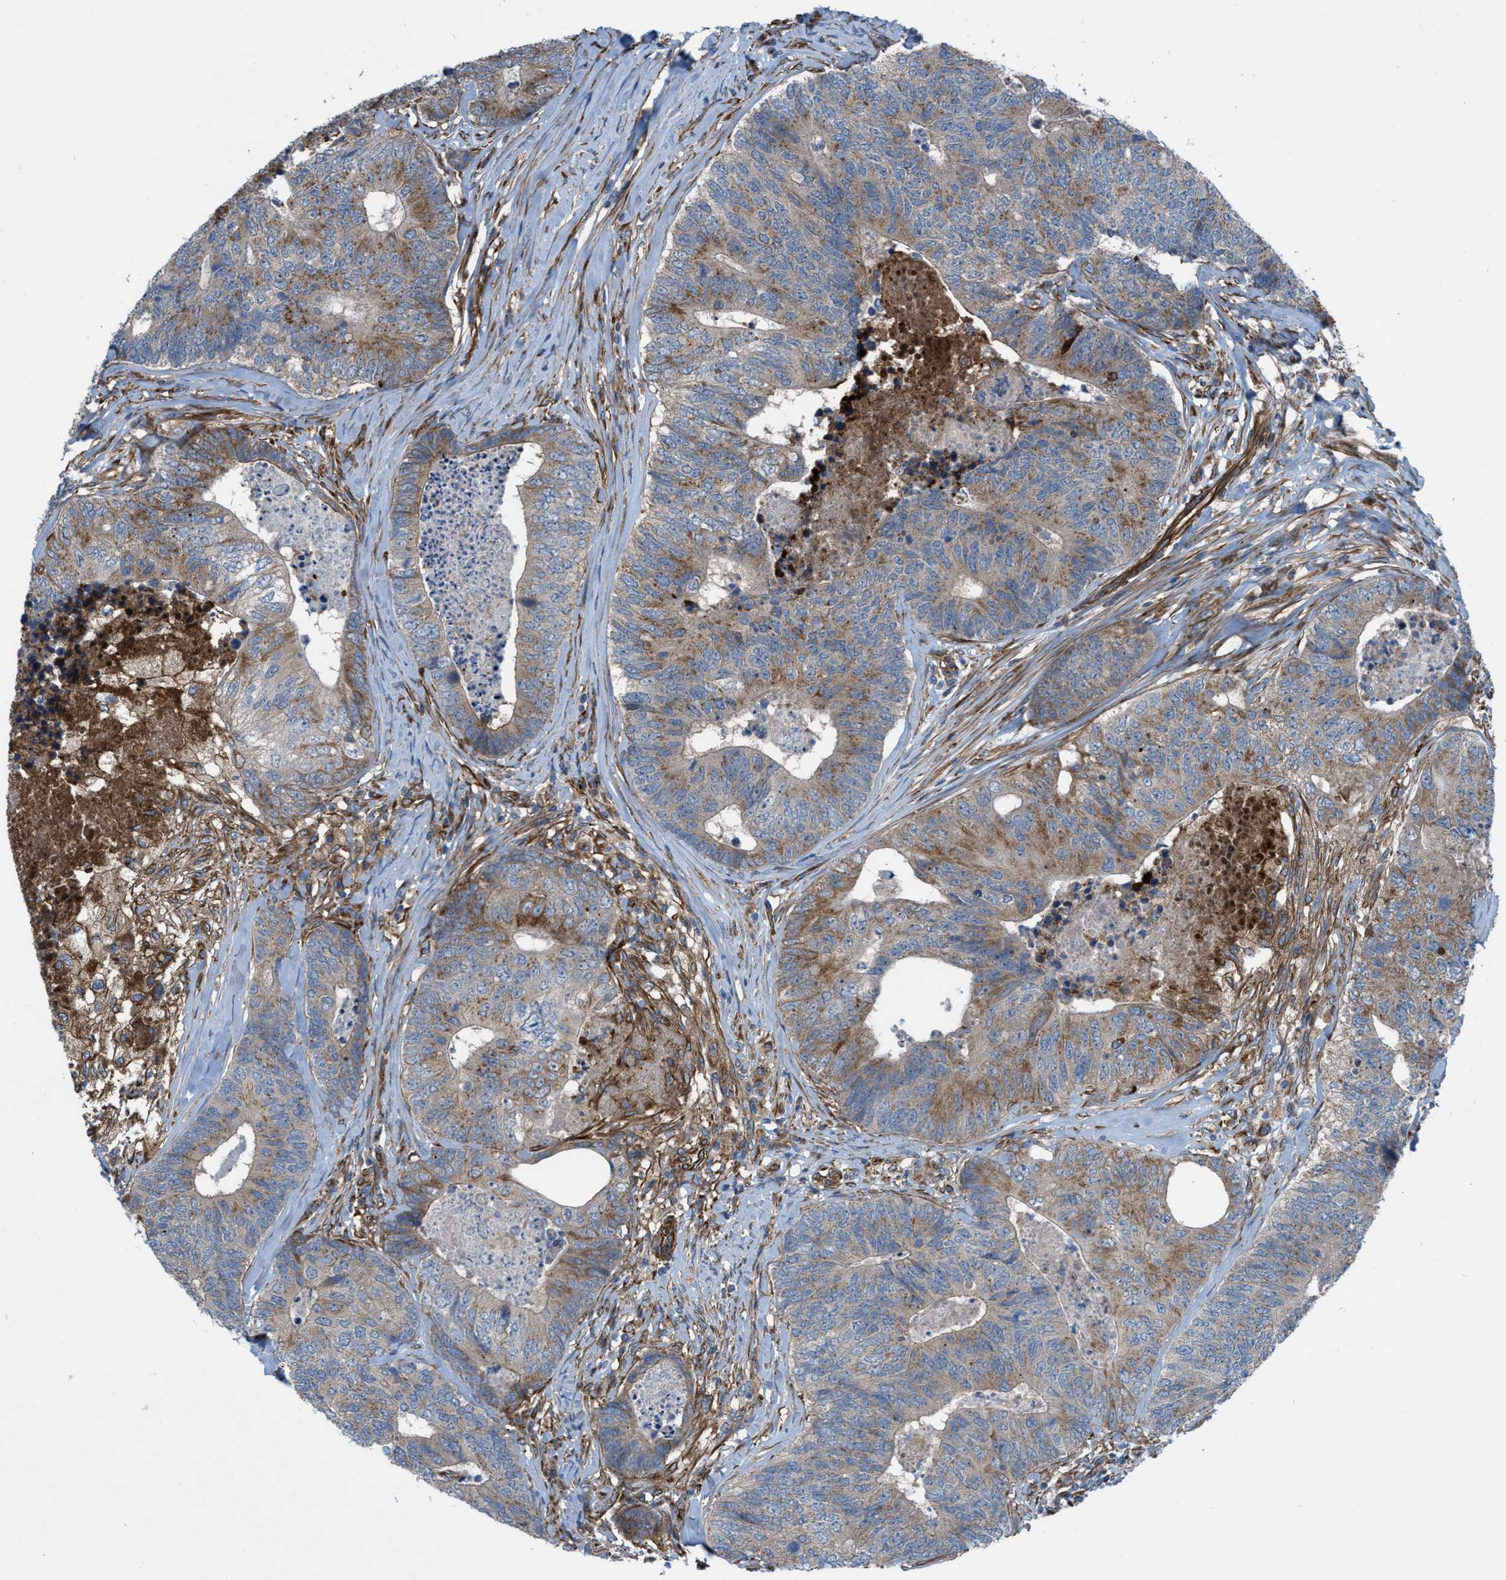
{"staining": {"intensity": "moderate", "quantity": "<25%", "location": "cytoplasmic/membranous"}, "tissue": "colorectal cancer", "cell_type": "Tumor cells", "image_type": "cancer", "snomed": [{"axis": "morphology", "description": "Adenocarcinoma, NOS"}, {"axis": "topography", "description": "Colon"}], "caption": "A low amount of moderate cytoplasmic/membranous positivity is identified in about <25% of tumor cells in colorectal adenocarcinoma tissue.", "gene": "SLC6A9", "patient": {"sex": "female", "age": 67}}